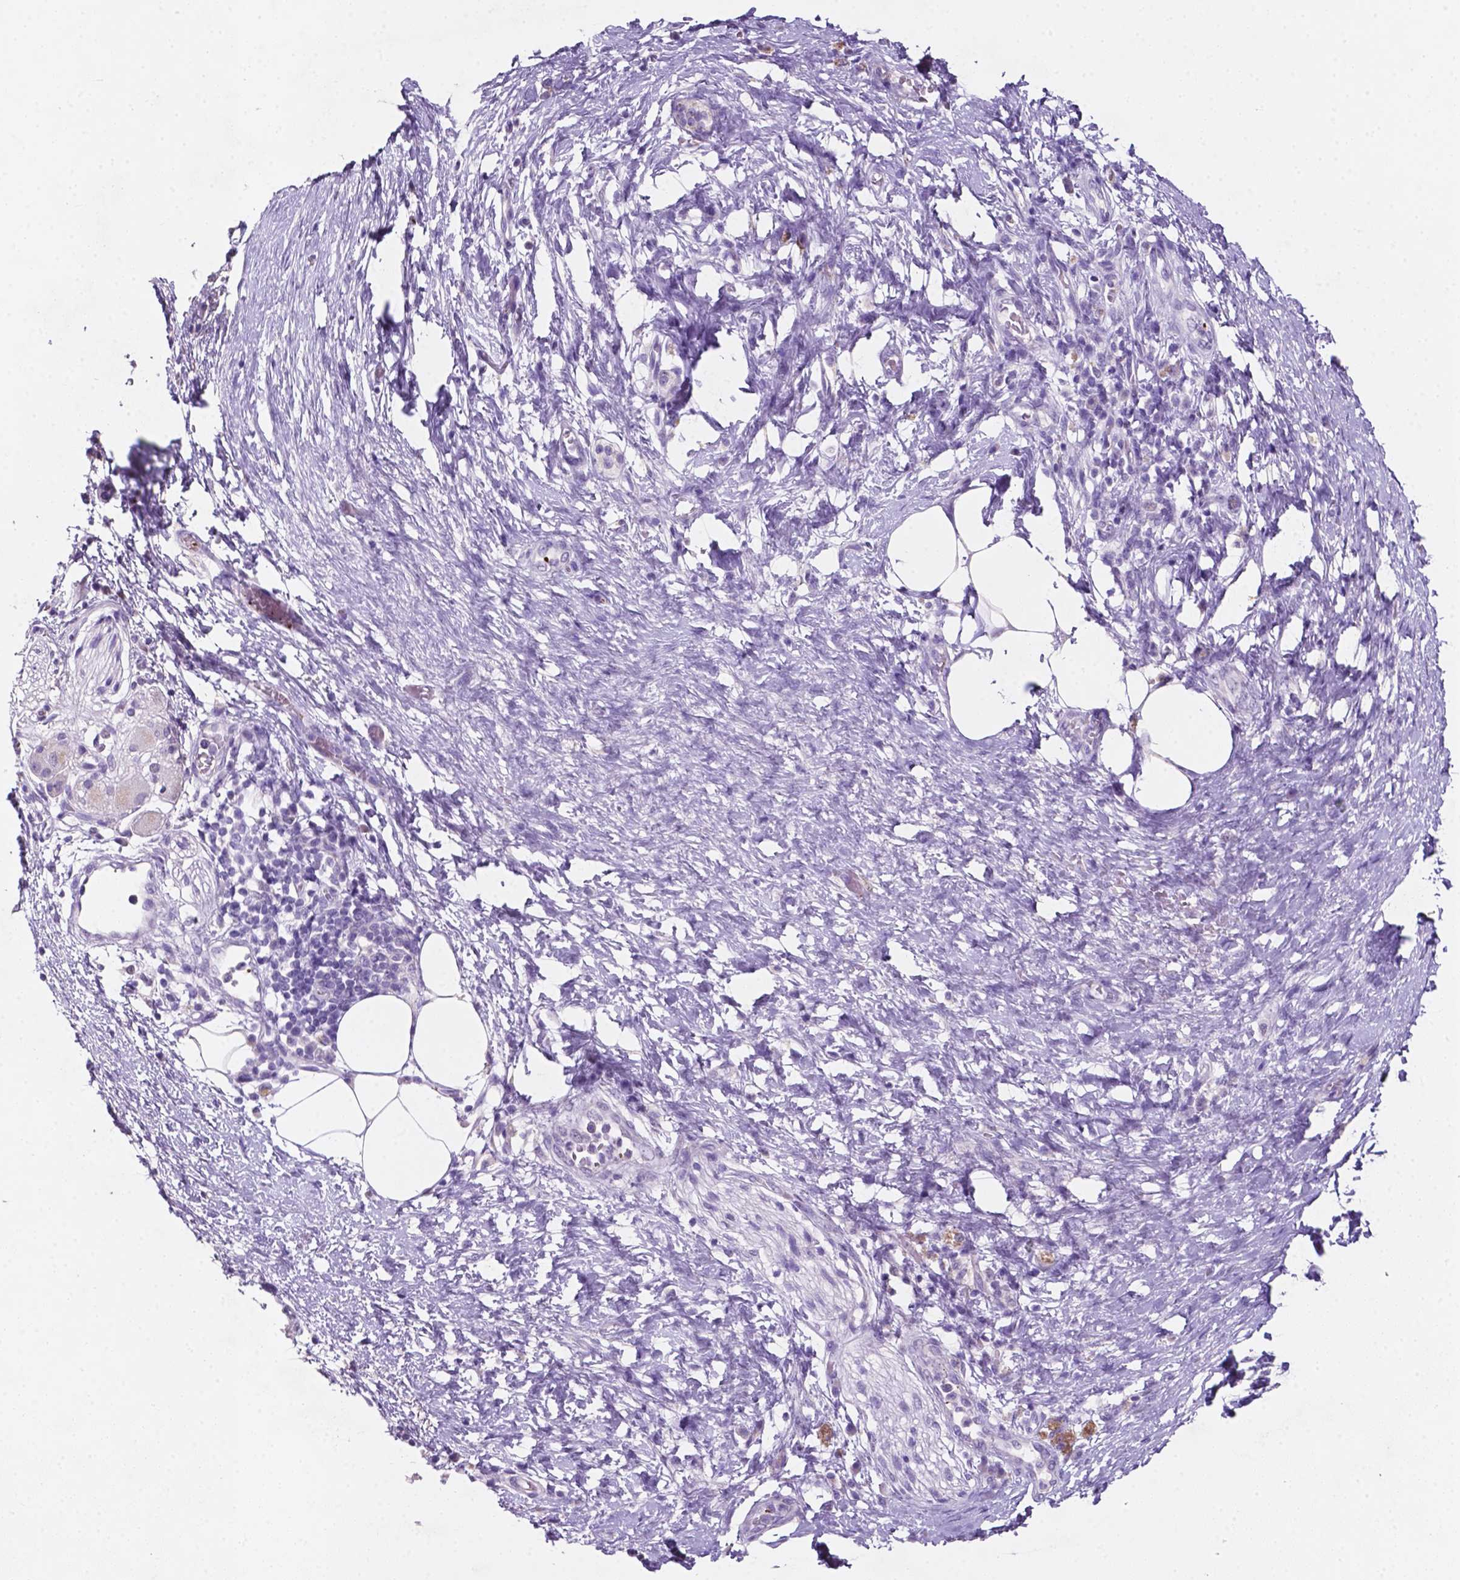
{"staining": {"intensity": "negative", "quantity": "none", "location": "none"}, "tissue": "pancreatic cancer", "cell_type": "Tumor cells", "image_type": "cancer", "snomed": [{"axis": "morphology", "description": "Adenocarcinoma, NOS"}, {"axis": "topography", "description": "Pancreas"}], "caption": "Immunohistochemistry micrograph of human pancreatic cancer (adenocarcinoma) stained for a protein (brown), which reveals no positivity in tumor cells.", "gene": "EBLN2", "patient": {"sex": "female", "age": 72}}